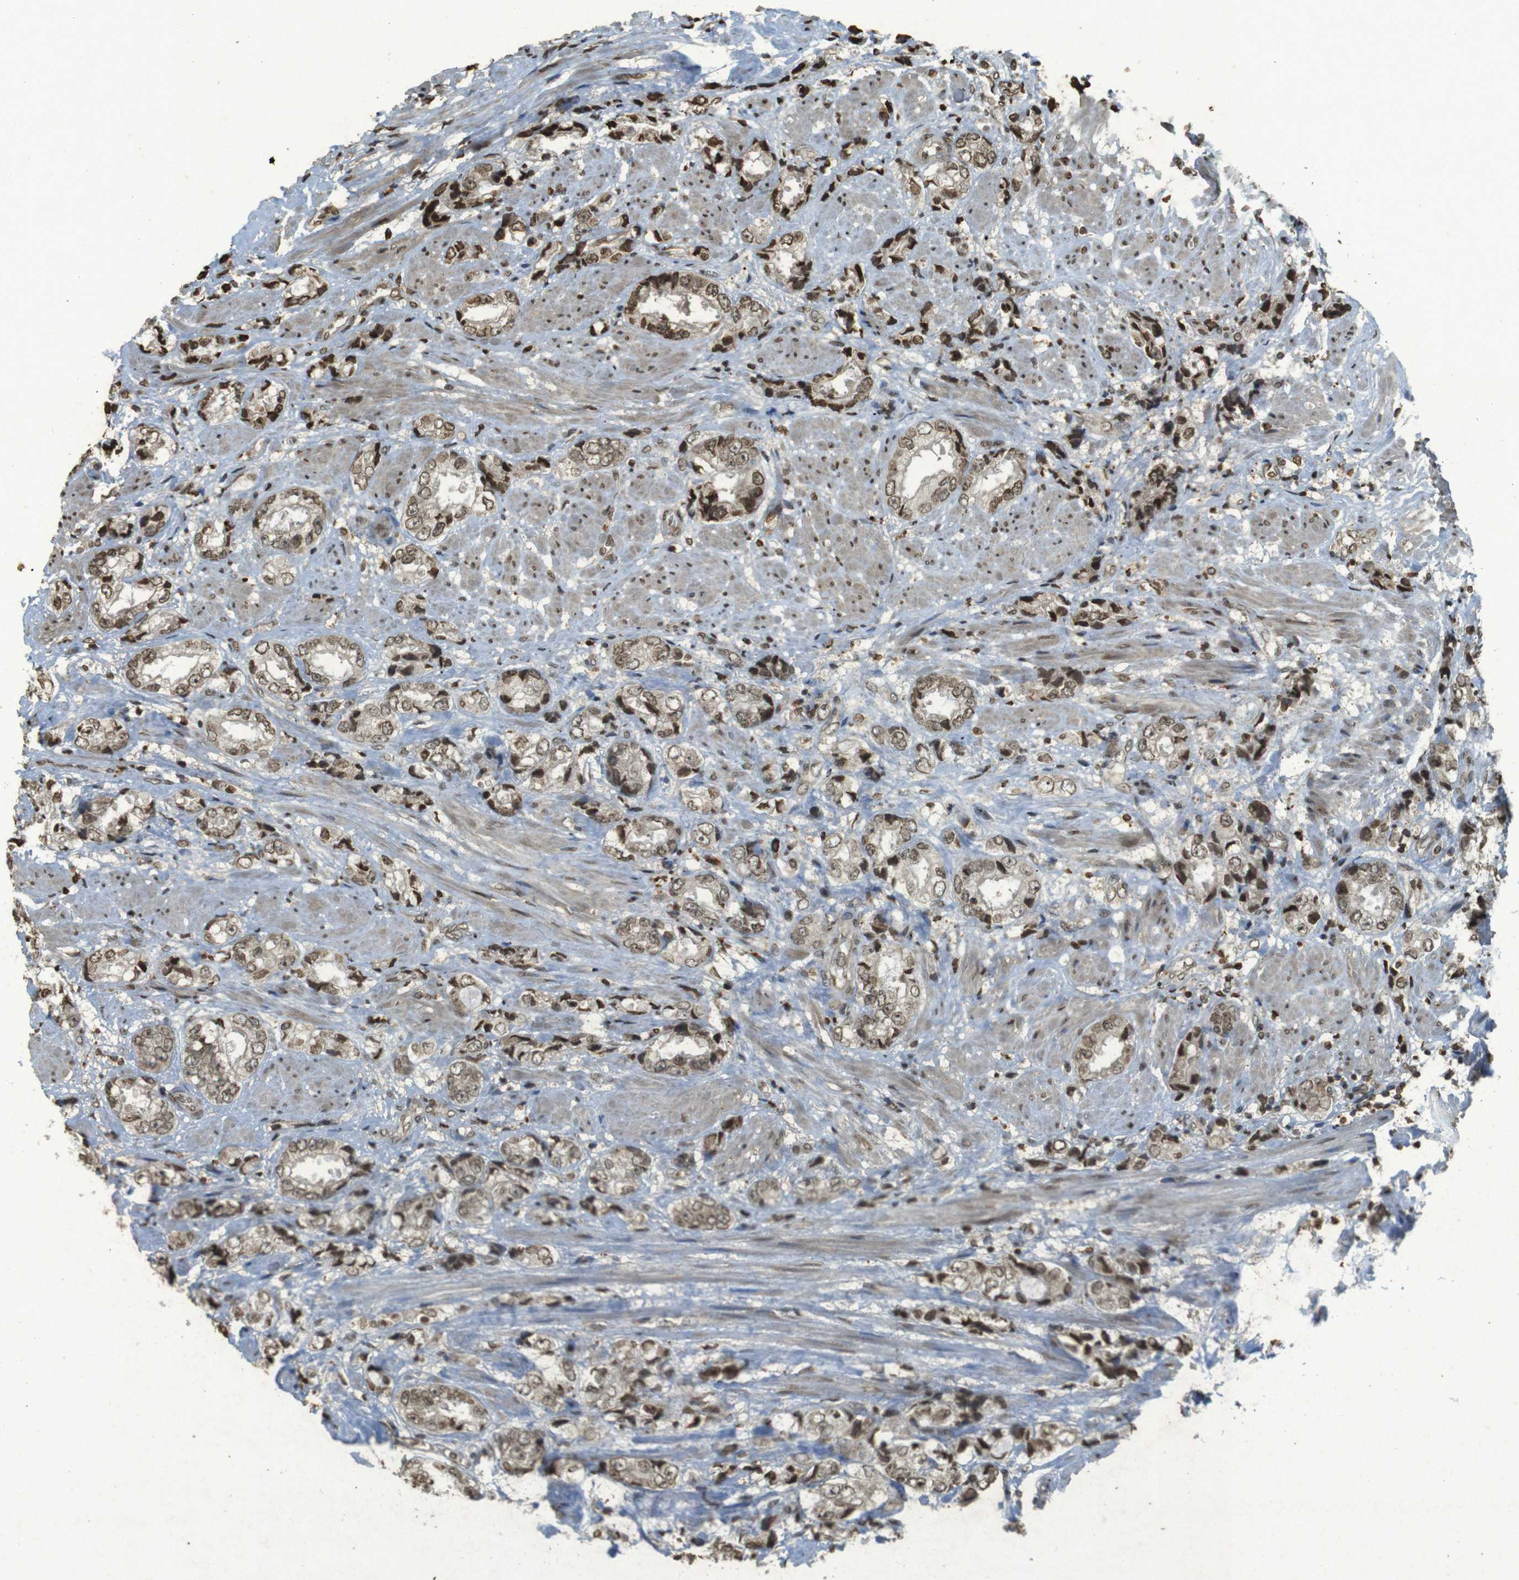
{"staining": {"intensity": "weak", "quantity": ">75%", "location": "nuclear"}, "tissue": "prostate cancer", "cell_type": "Tumor cells", "image_type": "cancer", "snomed": [{"axis": "morphology", "description": "Adenocarcinoma, High grade"}, {"axis": "topography", "description": "Prostate"}], "caption": "Prostate cancer (adenocarcinoma (high-grade)) stained with a protein marker exhibits weak staining in tumor cells.", "gene": "ORC4", "patient": {"sex": "male", "age": 61}}